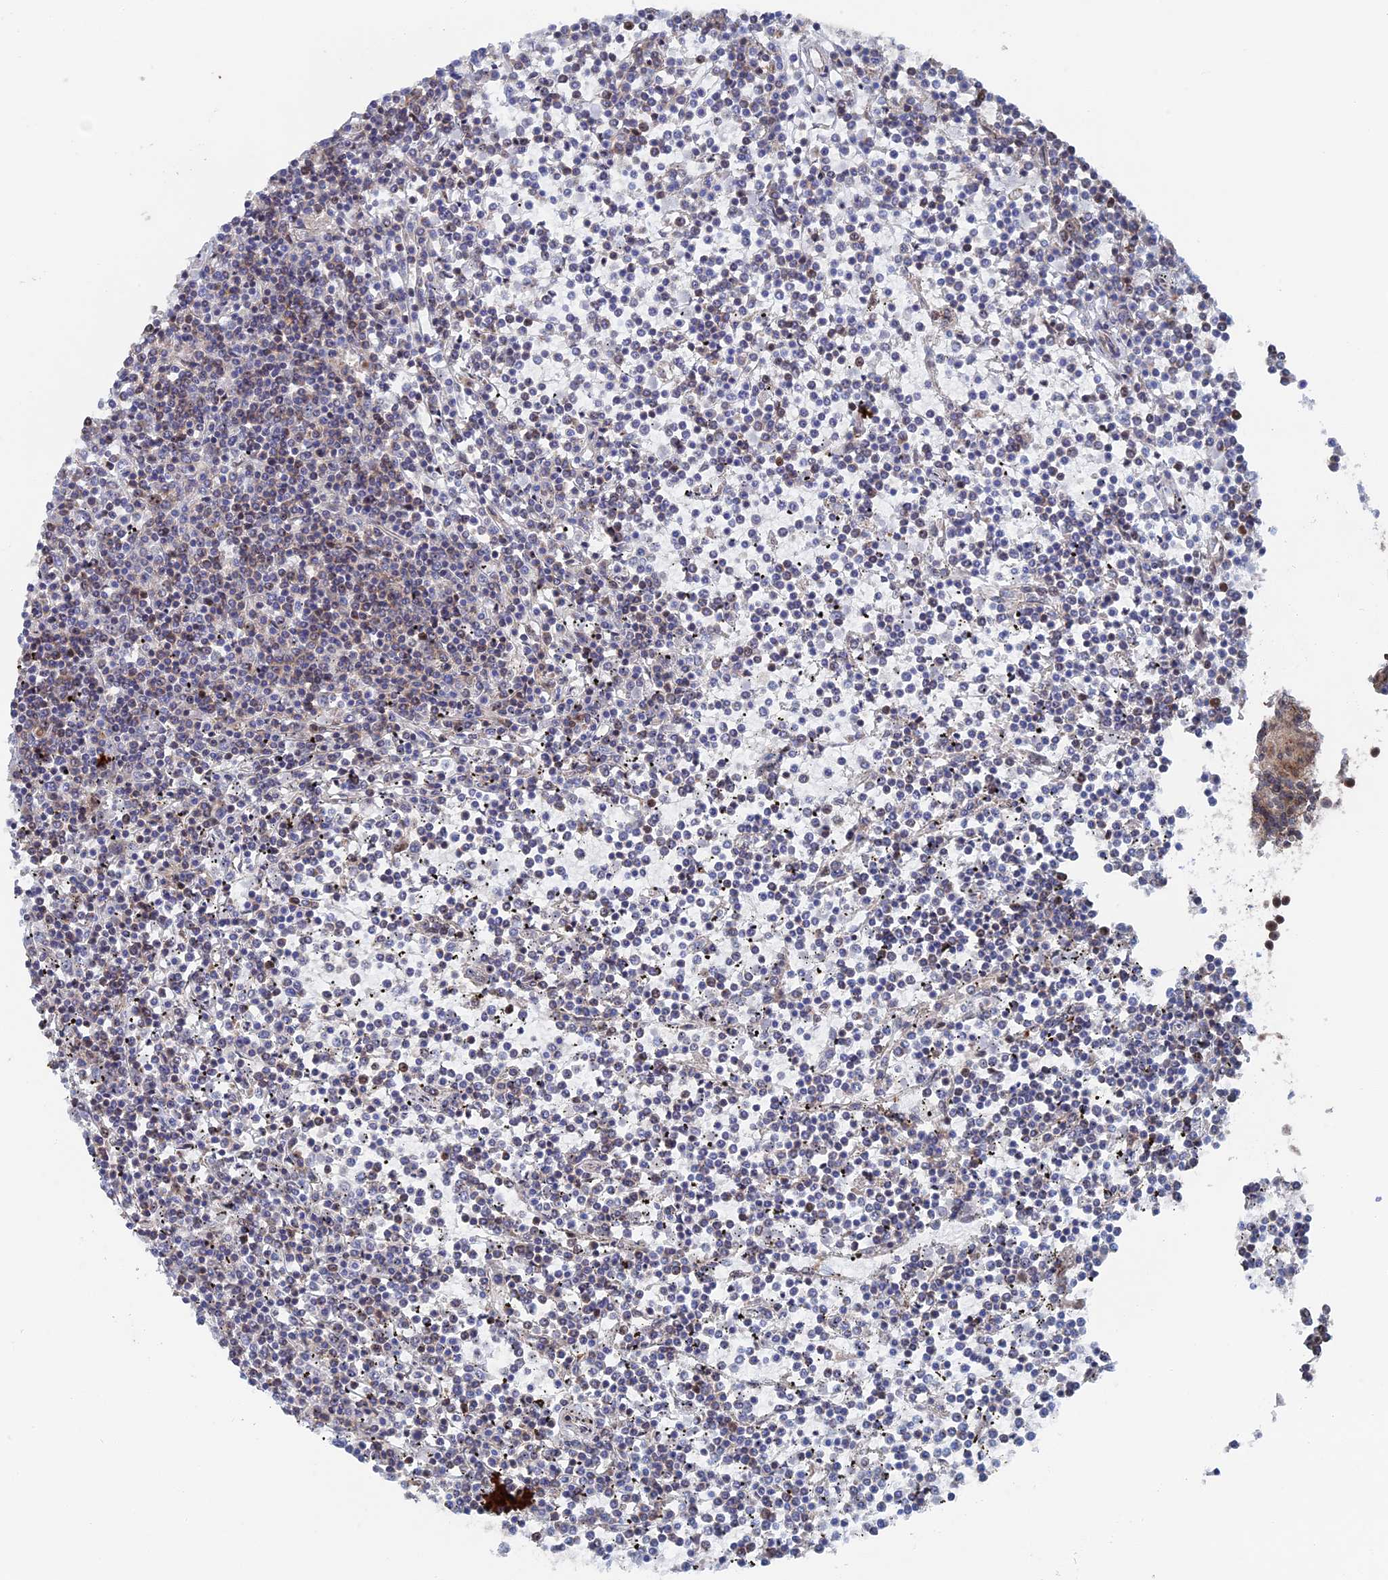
{"staining": {"intensity": "negative", "quantity": "none", "location": "none"}, "tissue": "lymphoma", "cell_type": "Tumor cells", "image_type": "cancer", "snomed": [{"axis": "morphology", "description": "Malignant lymphoma, non-Hodgkin's type, Low grade"}, {"axis": "topography", "description": "Spleen"}], "caption": "Protein analysis of low-grade malignant lymphoma, non-Hodgkin's type displays no significant positivity in tumor cells.", "gene": "IL7", "patient": {"sex": "female", "age": 19}}